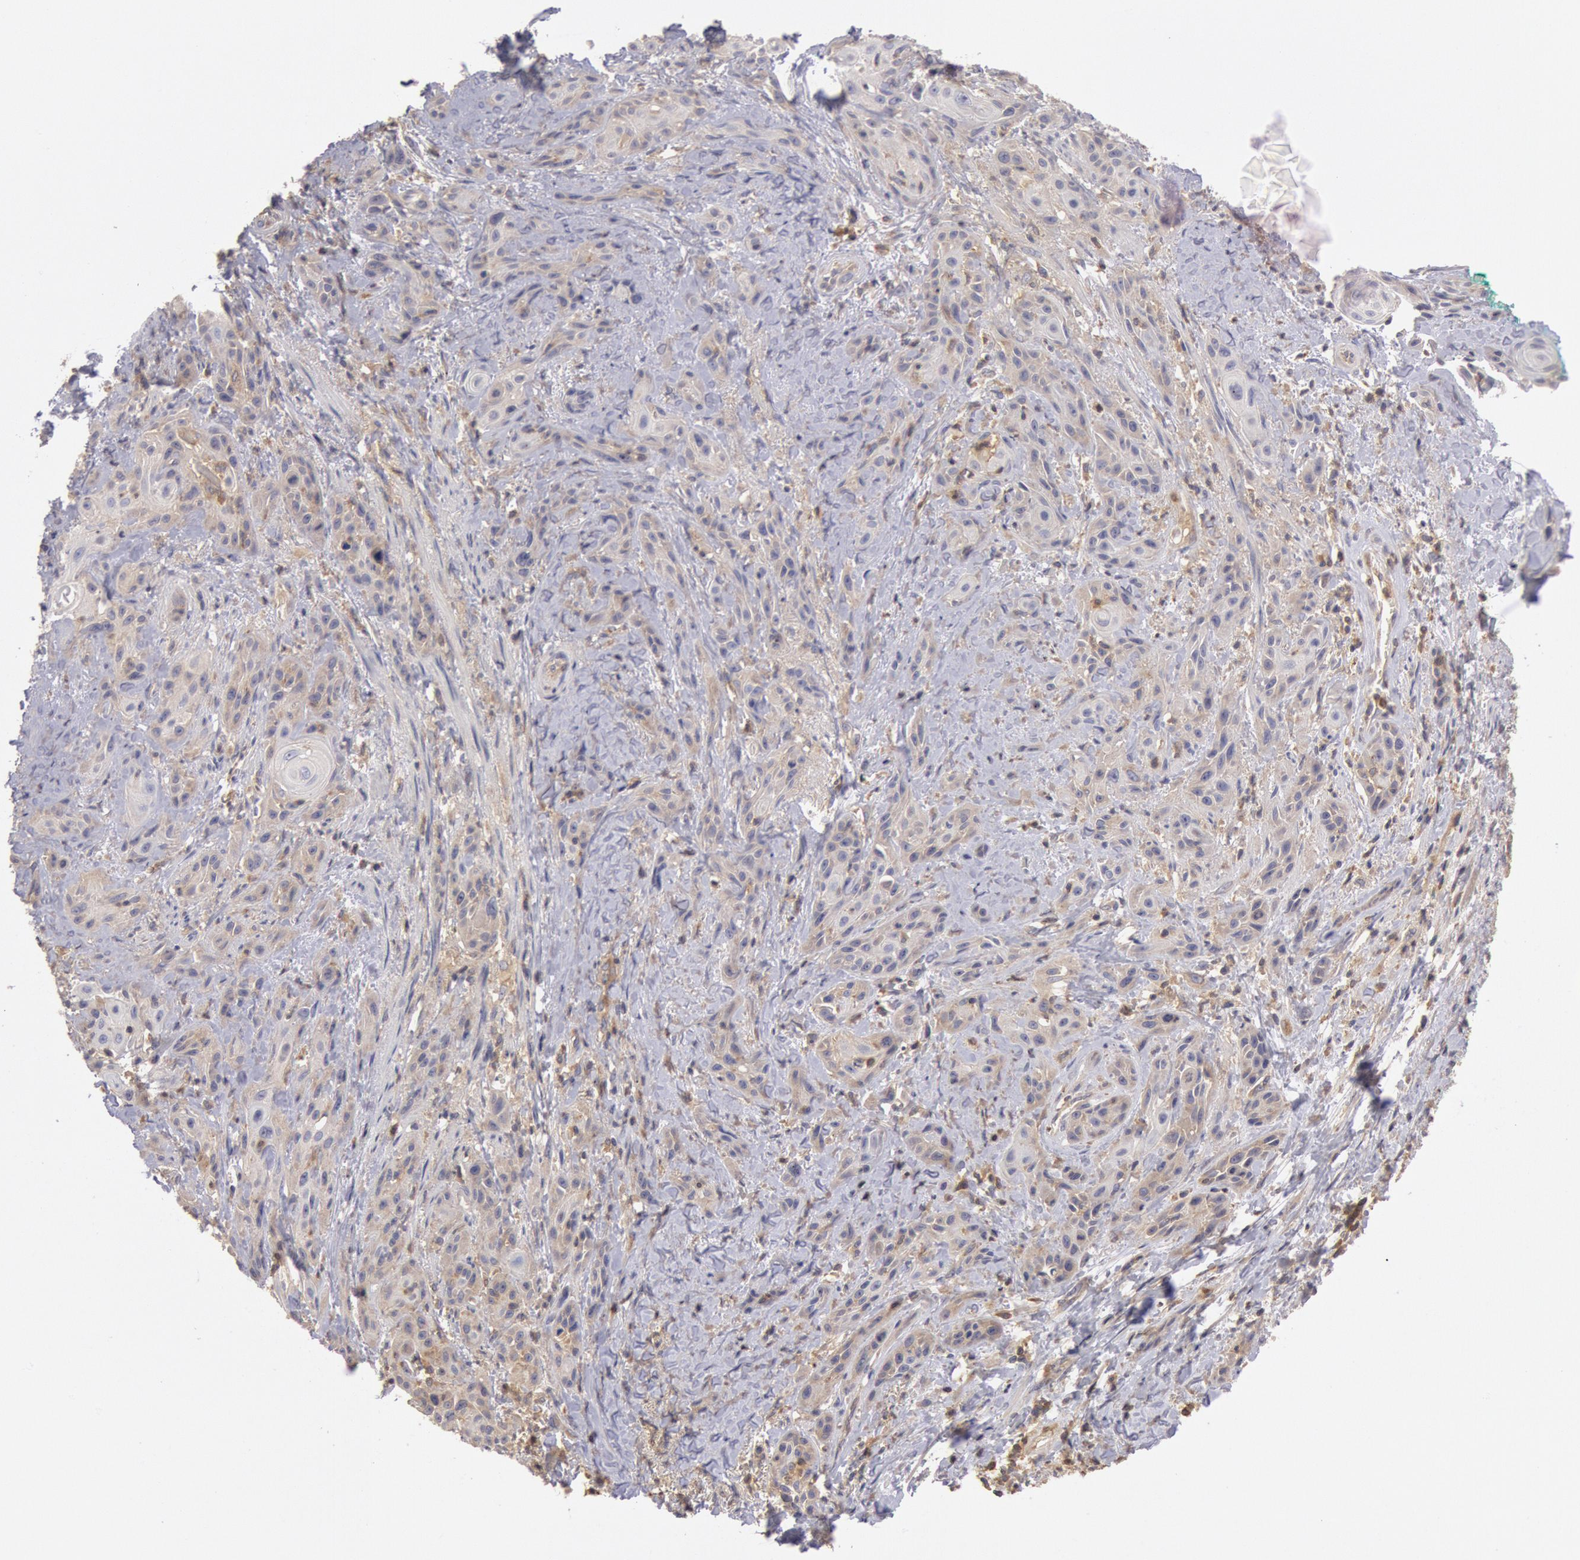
{"staining": {"intensity": "weak", "quantity": "25%-75%", "location": "cytoplasmic/membranous"}, "tissue": "skin cancer", "cell_type": "Tumor cells", "image_type": "cancer", "snomed": [{"axis": "morphology", "description": "Squamous cell carcinoma, NOS"}, {"axis": "topography", "description": "Skin"}, {"axis": "topography", "description": "Anal"}], "caption": "Immunohistochemistry (IHC) histopathology image of neoplastic tissue: human skin cancer (squamous cell carcinoma) stained using IHC shows low levels of weak protein expression localized specifically in the cytoplasmic/membranous of tumor cells, appearing as a cytoplasmic/membranous brown color.", "gene": "PIK3R1", "patient": {"sex": "male", "age": 64}}